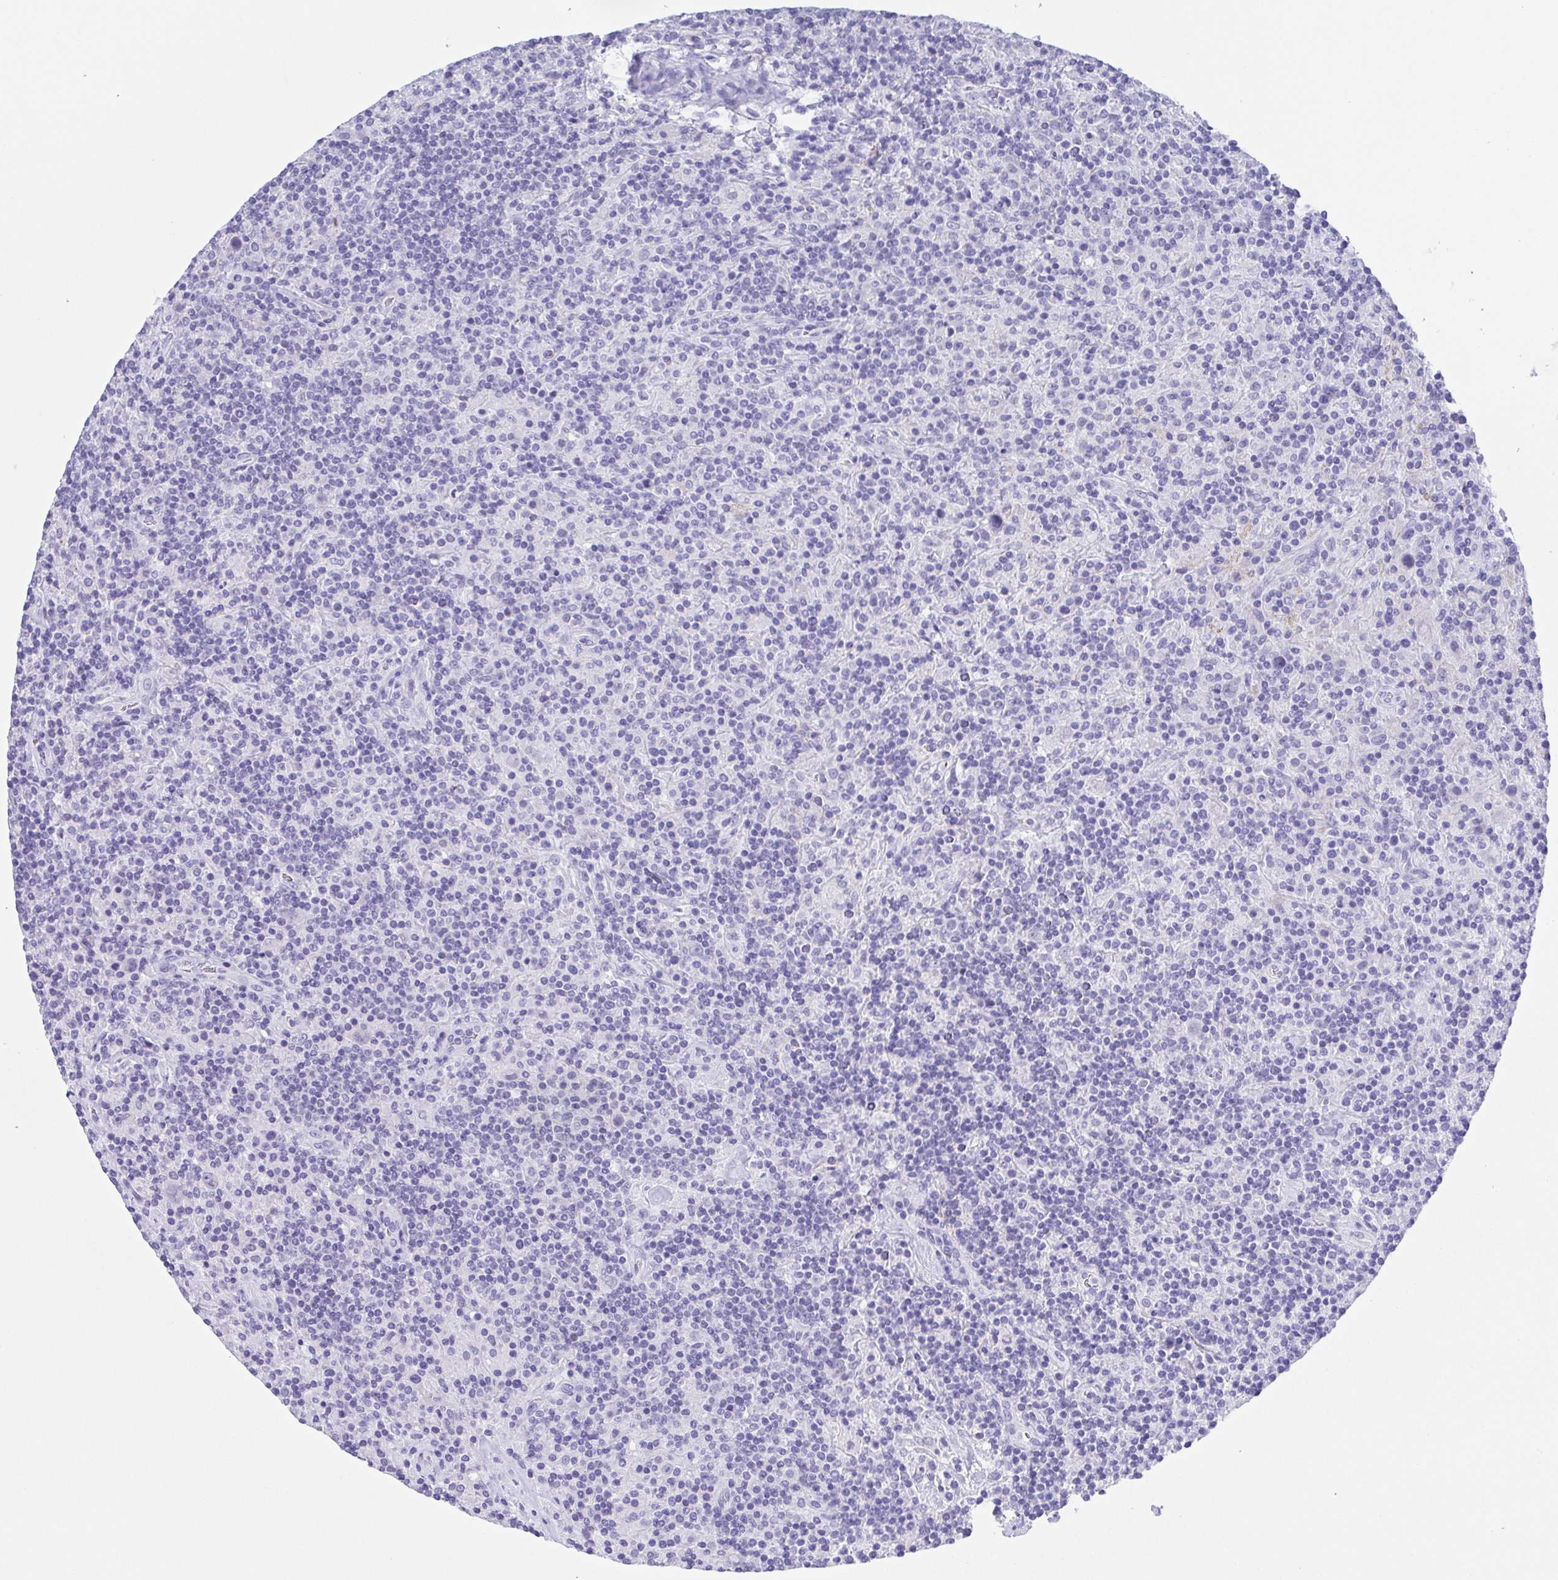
{"staining": {"intensity": "negative", "quantity": "none", "location": "none"}, "tissue": "lymphoma", "cell_type": "Tumor cells", "image_type": "cancer", "snomed": [{"axis": "morphology", "description": "Hodgkin's disease, NOS"}, {"axis": "topography", "description": "Lymph node"}], "caption": "This is an IHC histopathology image of human Hodgkin's disease. There is no staining in tumor cells.", "gene": "SPATA4", "patient": {"sex": "male", "age": 70}}